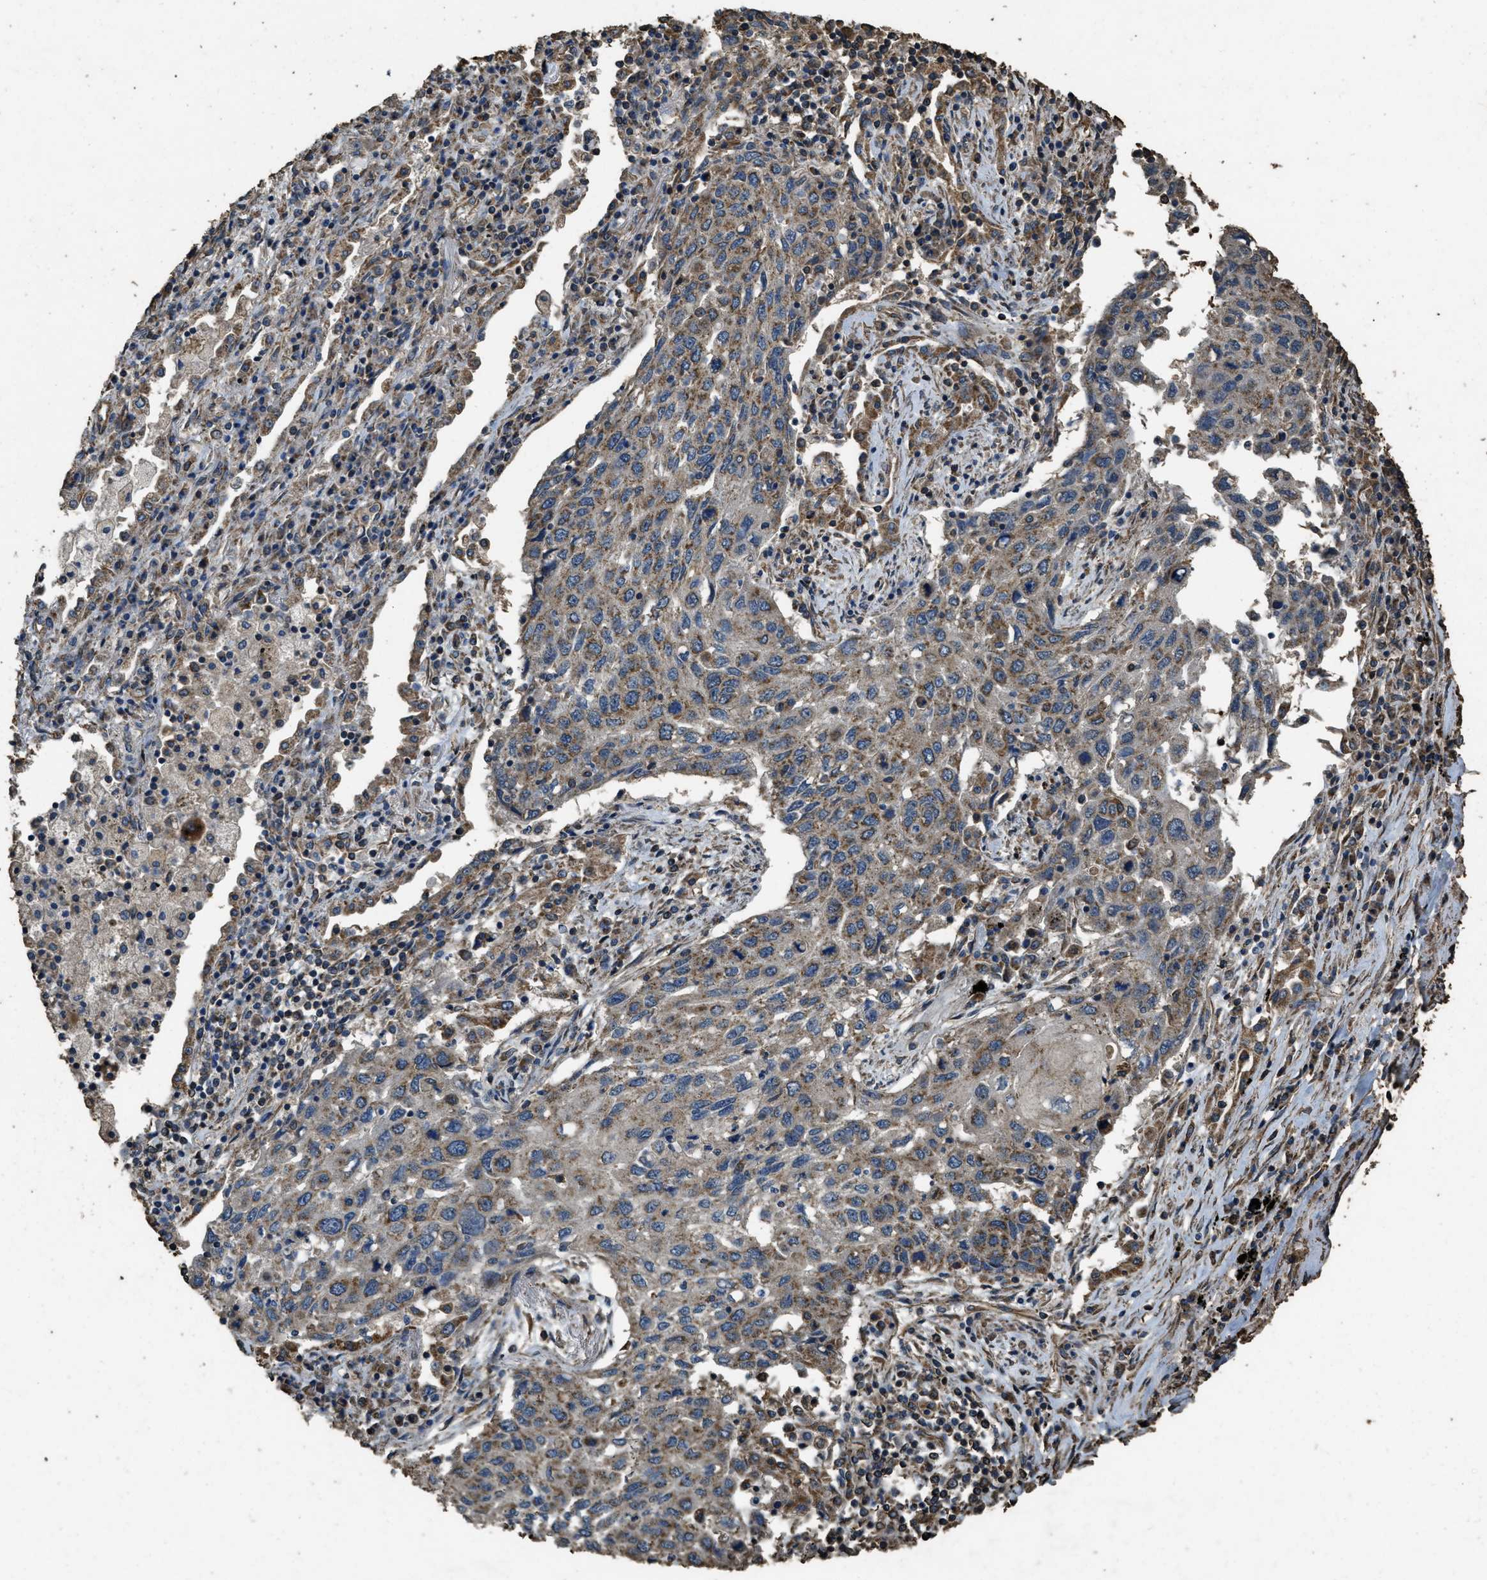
{"staining": {"intensity": "weak", "quantity": ">75%", "location": "cytoplasmic/membranous"}, "tissue": "lung cancer", "cell_type": "Tumor cells", "image_type": "cancer", "snomed": [{"axis": "morphology", "description": "Squamous cell carcinoma, NOS"}, {"axis": "topography", "description": "Lung"}], "caption": "This image shows lung cancer (squamous cell carcinoma) stained with immunohistochemistry (IHC) to label a protein in brown. The cytoplasmic/membranous of tumor cells show weak positivity for the protein. Nuclei are counter-stained blue.", "gene": "CYRIA", "patient": {"sex": "female", "age": 63}}